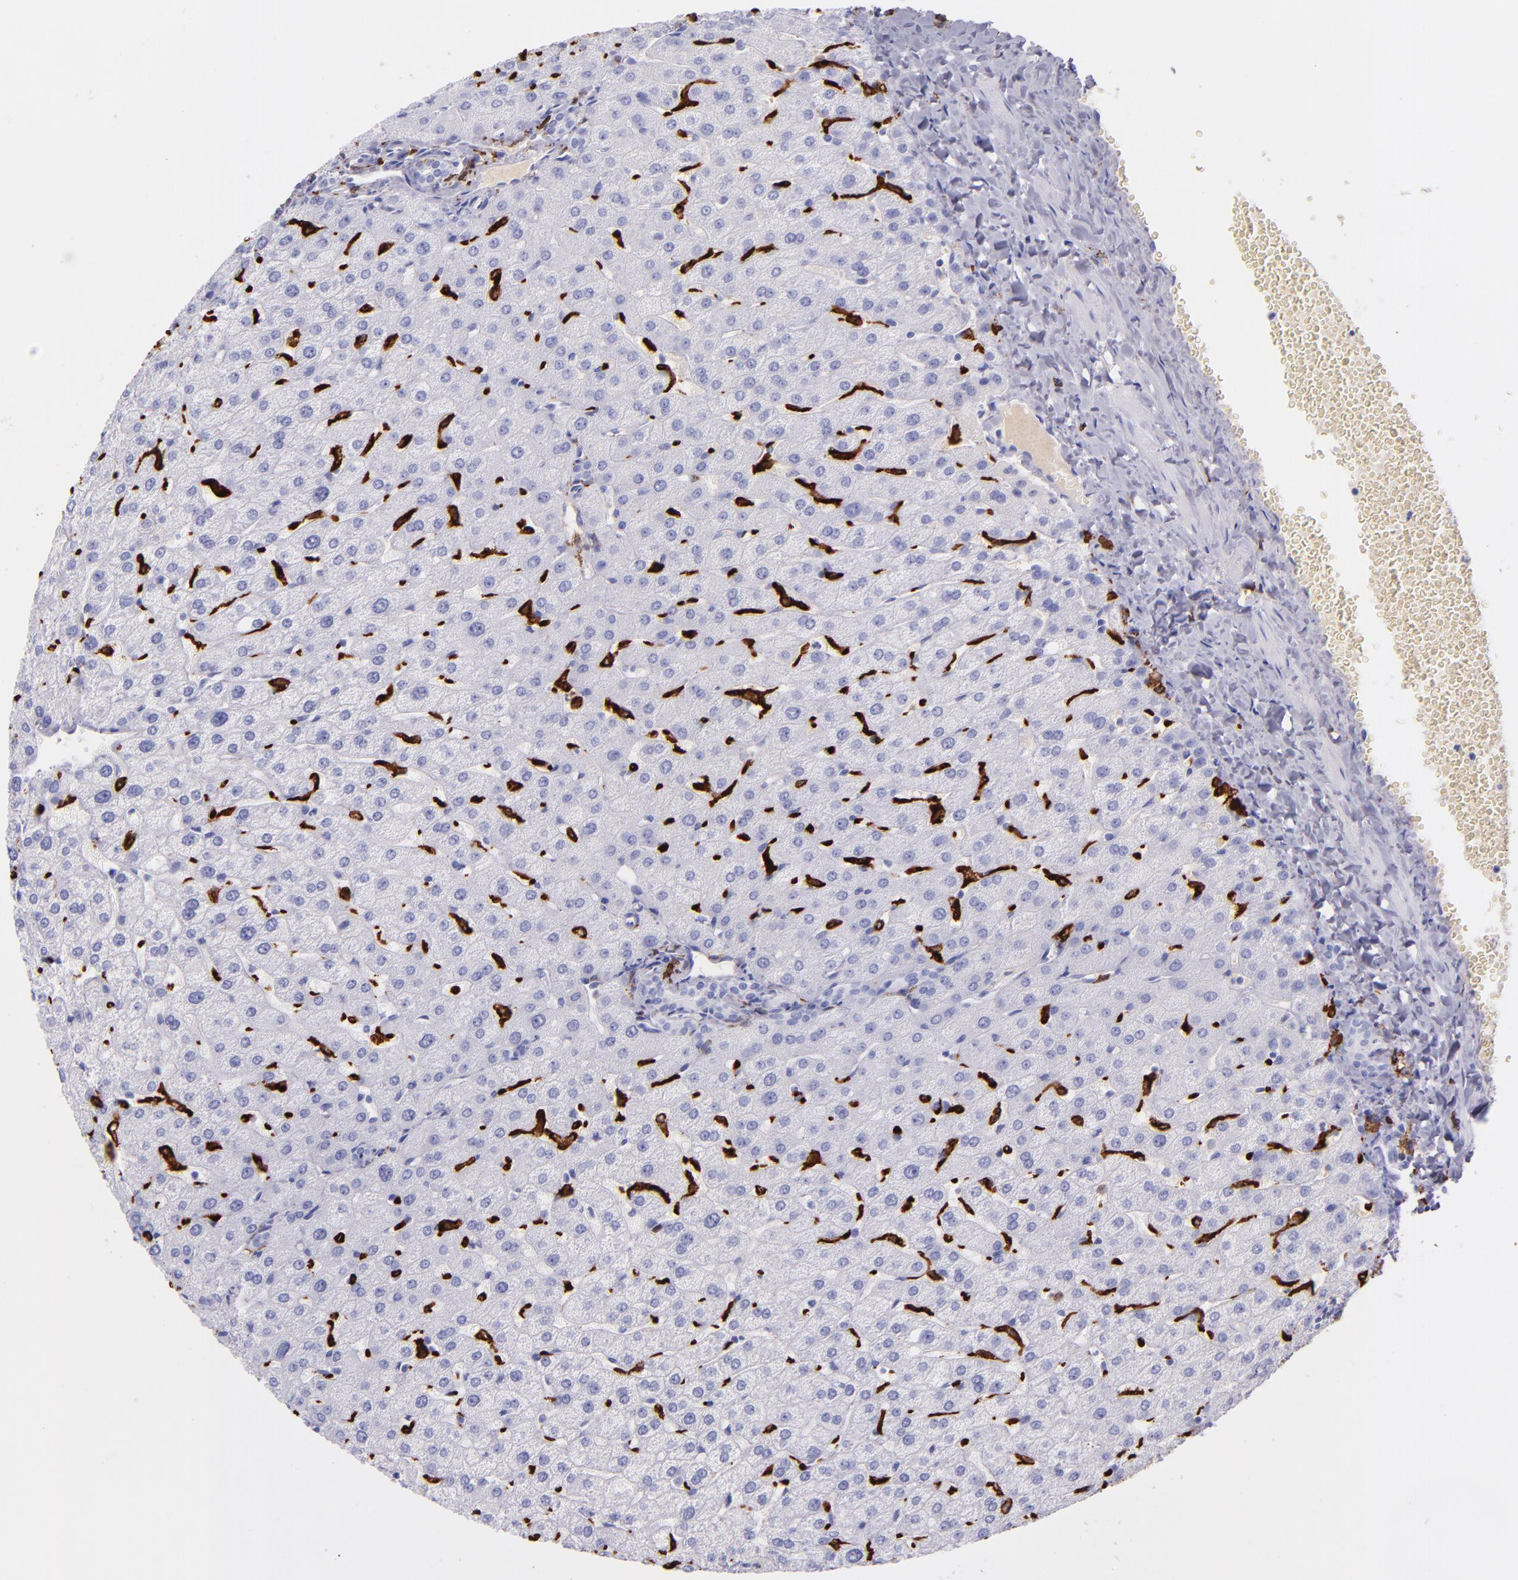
{"staining": {"intensity": "negative", "quantity": "none", "location": "none"}, "tissue": "liver", "cell_type": "Cholangiocytes", "image_type": "normal", "snomed": [{"axis": "morphology", "description": "Normal tissue, NOS"}, {"axis": "morphology", "description": "Fibrosis, NOS"}, {"axis": "topography", "description": "Liver"}], "caption": "Cholangiocytes show no significant protein positivity in unremarkable liver. (Brightfield microscopy of DAB (3,3'-diaminobenzidine) immunohistochemistry (IHC) at high magnification).", "gene": "CD163", "patient": {"sex": "female", "age": 29}}